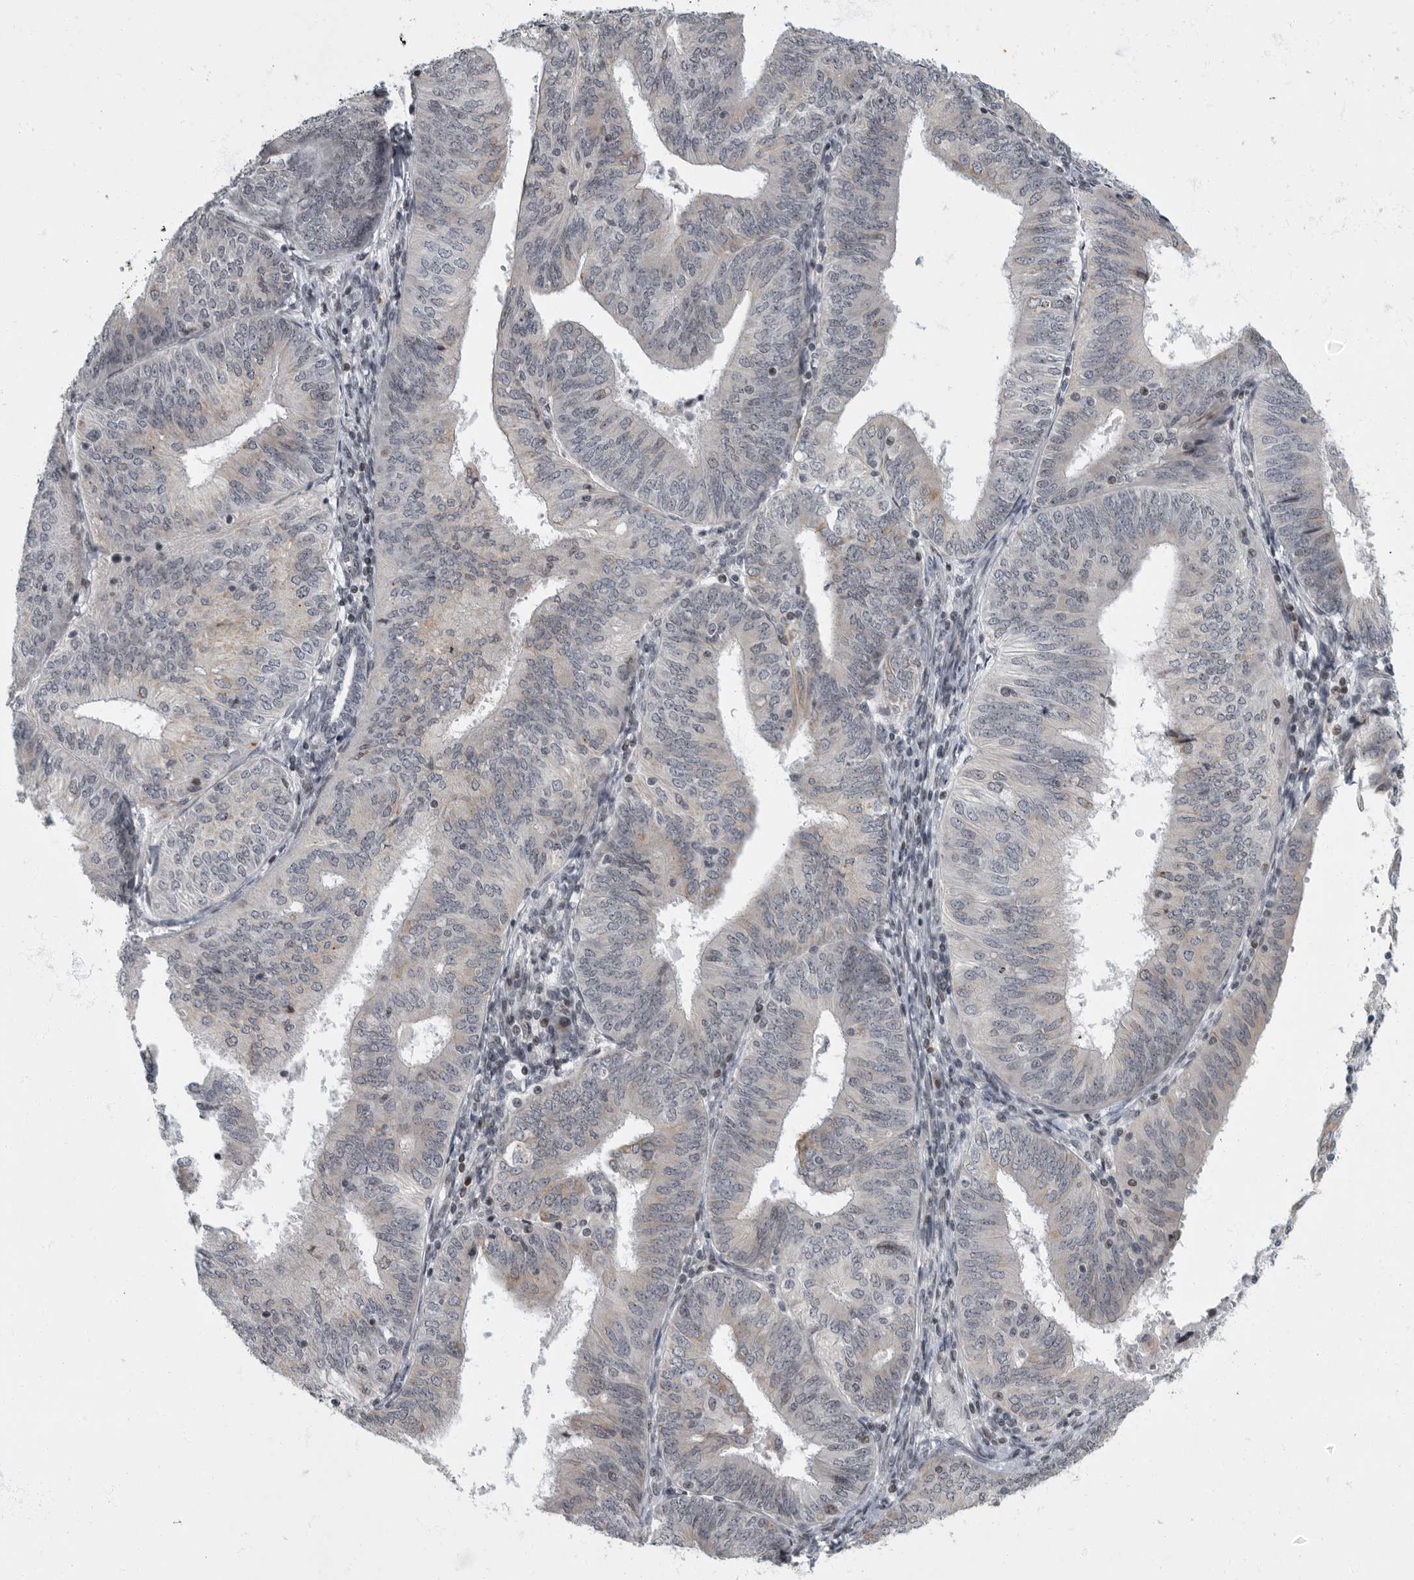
{"staining": {"intensity": "weak", "quantity": "<25%", "location": "cytoplasmic/membranous,nuclear"}, "tissue": "endometrial cancer", "cell_type": "Tumor cells", "image_type": "cancer", "snomed": [{"axis": "morphology", "description": "Adenocarcinoma, NOS"}, {"axis": "topography", "description": "Endometrium"}], "caption": "High power microscopy photomicrograph of an immunohistochemistry (IHC) photomicrograph of endometrial cancer (adenocarcinoma), revealing no significant expression in tumor cells.", "gene": "EVI5", "patient": {"sex": "female", "age": 58}}